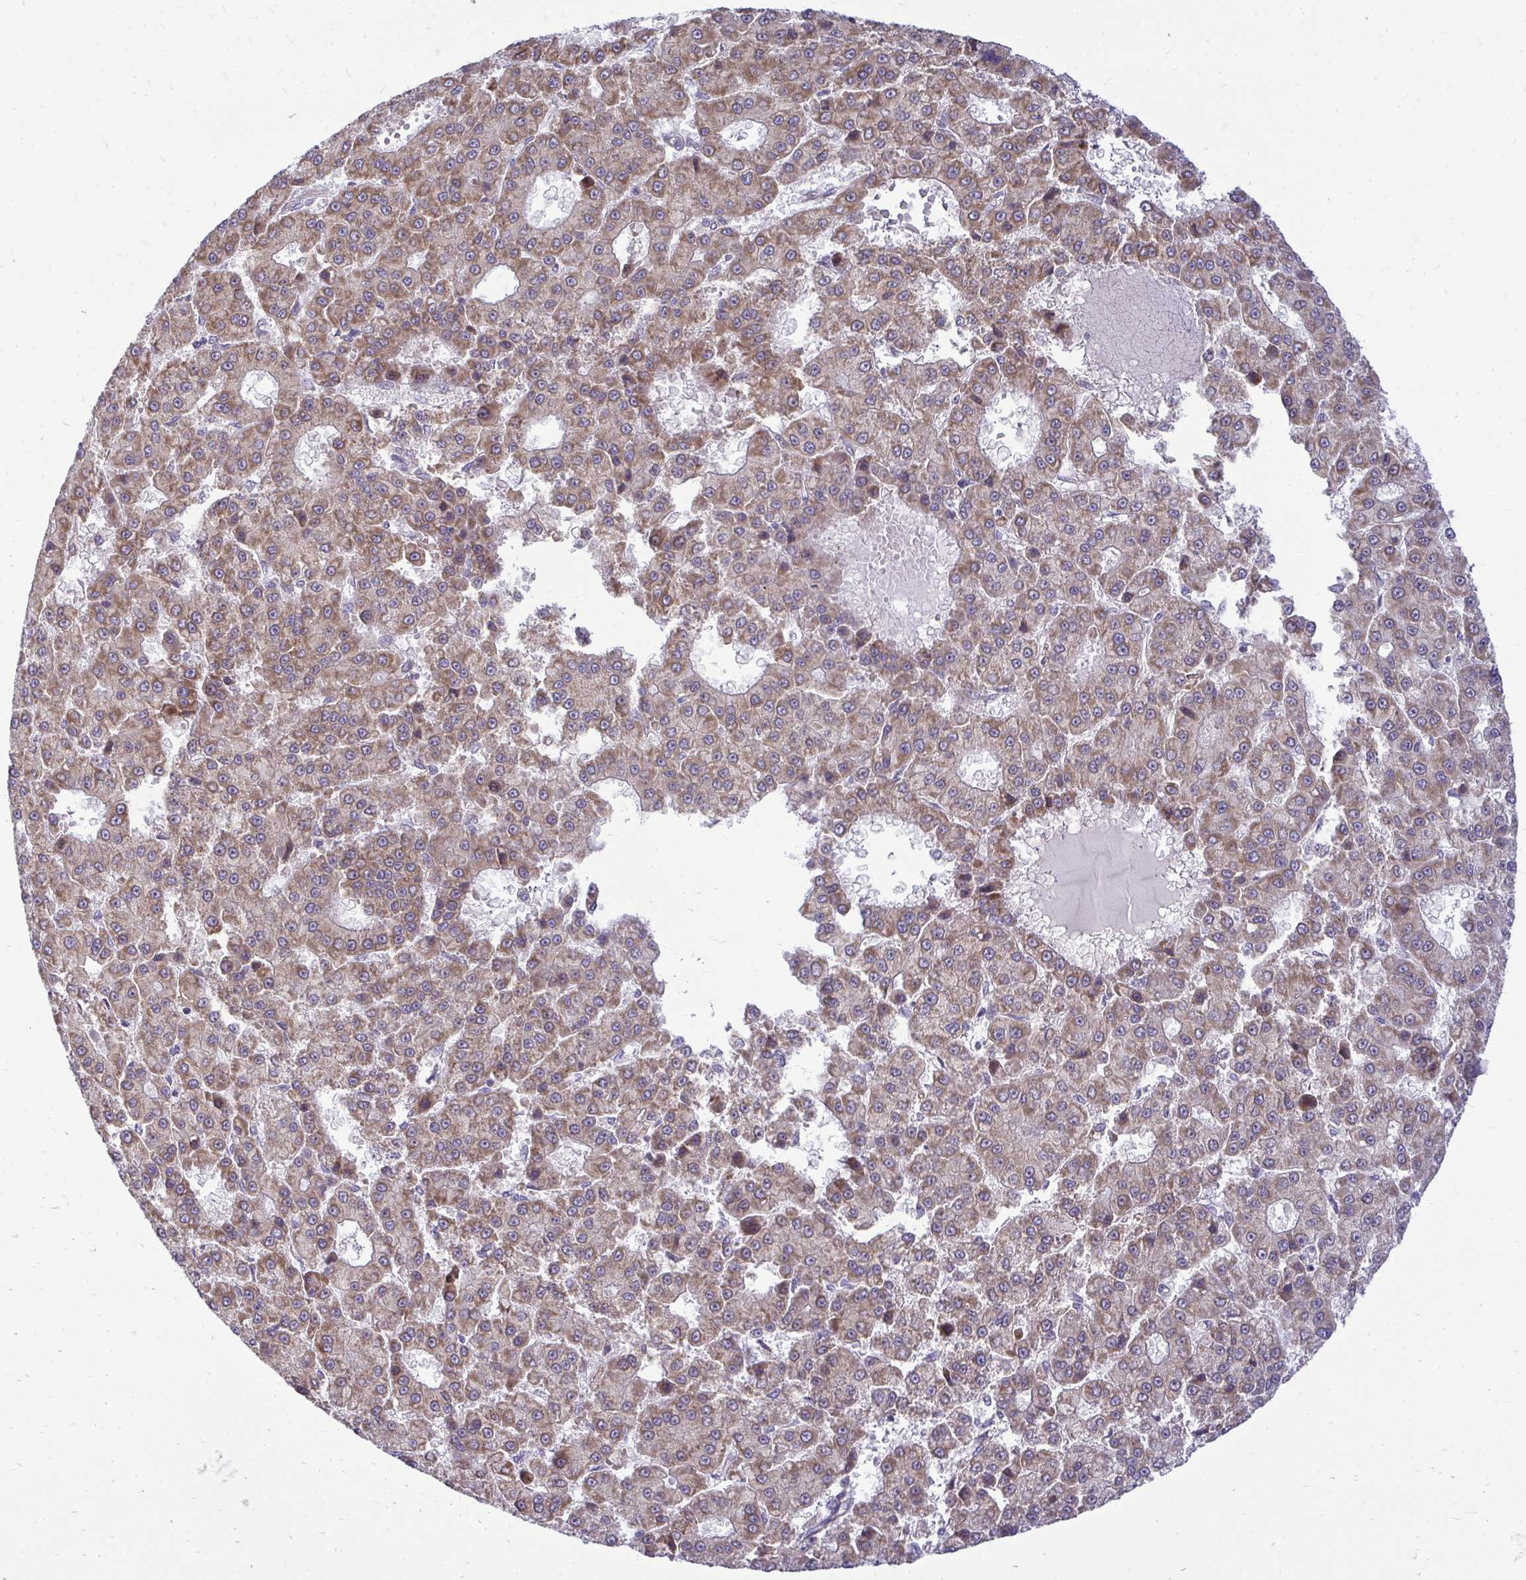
{"staining": {"intensity": "moderate", "quantity": ">75%", "location": "cytoplasmic/membranous"}, "tissue": "liver cancer", "cell_type": "Tumor cells", "image_type": "cancer", "snomed": [{"axis": "morphology", "description": "Carcinoma, Hepatocellular, NOS"}, {"axis": "topography", "description": "Liver"}], "caption": "The immunohistochemical stain labels moderate cytoplasmic/membranous expression in tumor cells of liver cancer tissue. (DAB = brown stain, brightfield microscopy at high magnification).", "gene": "RPLP2", "patient": {"sex": "male", "age": 70}}